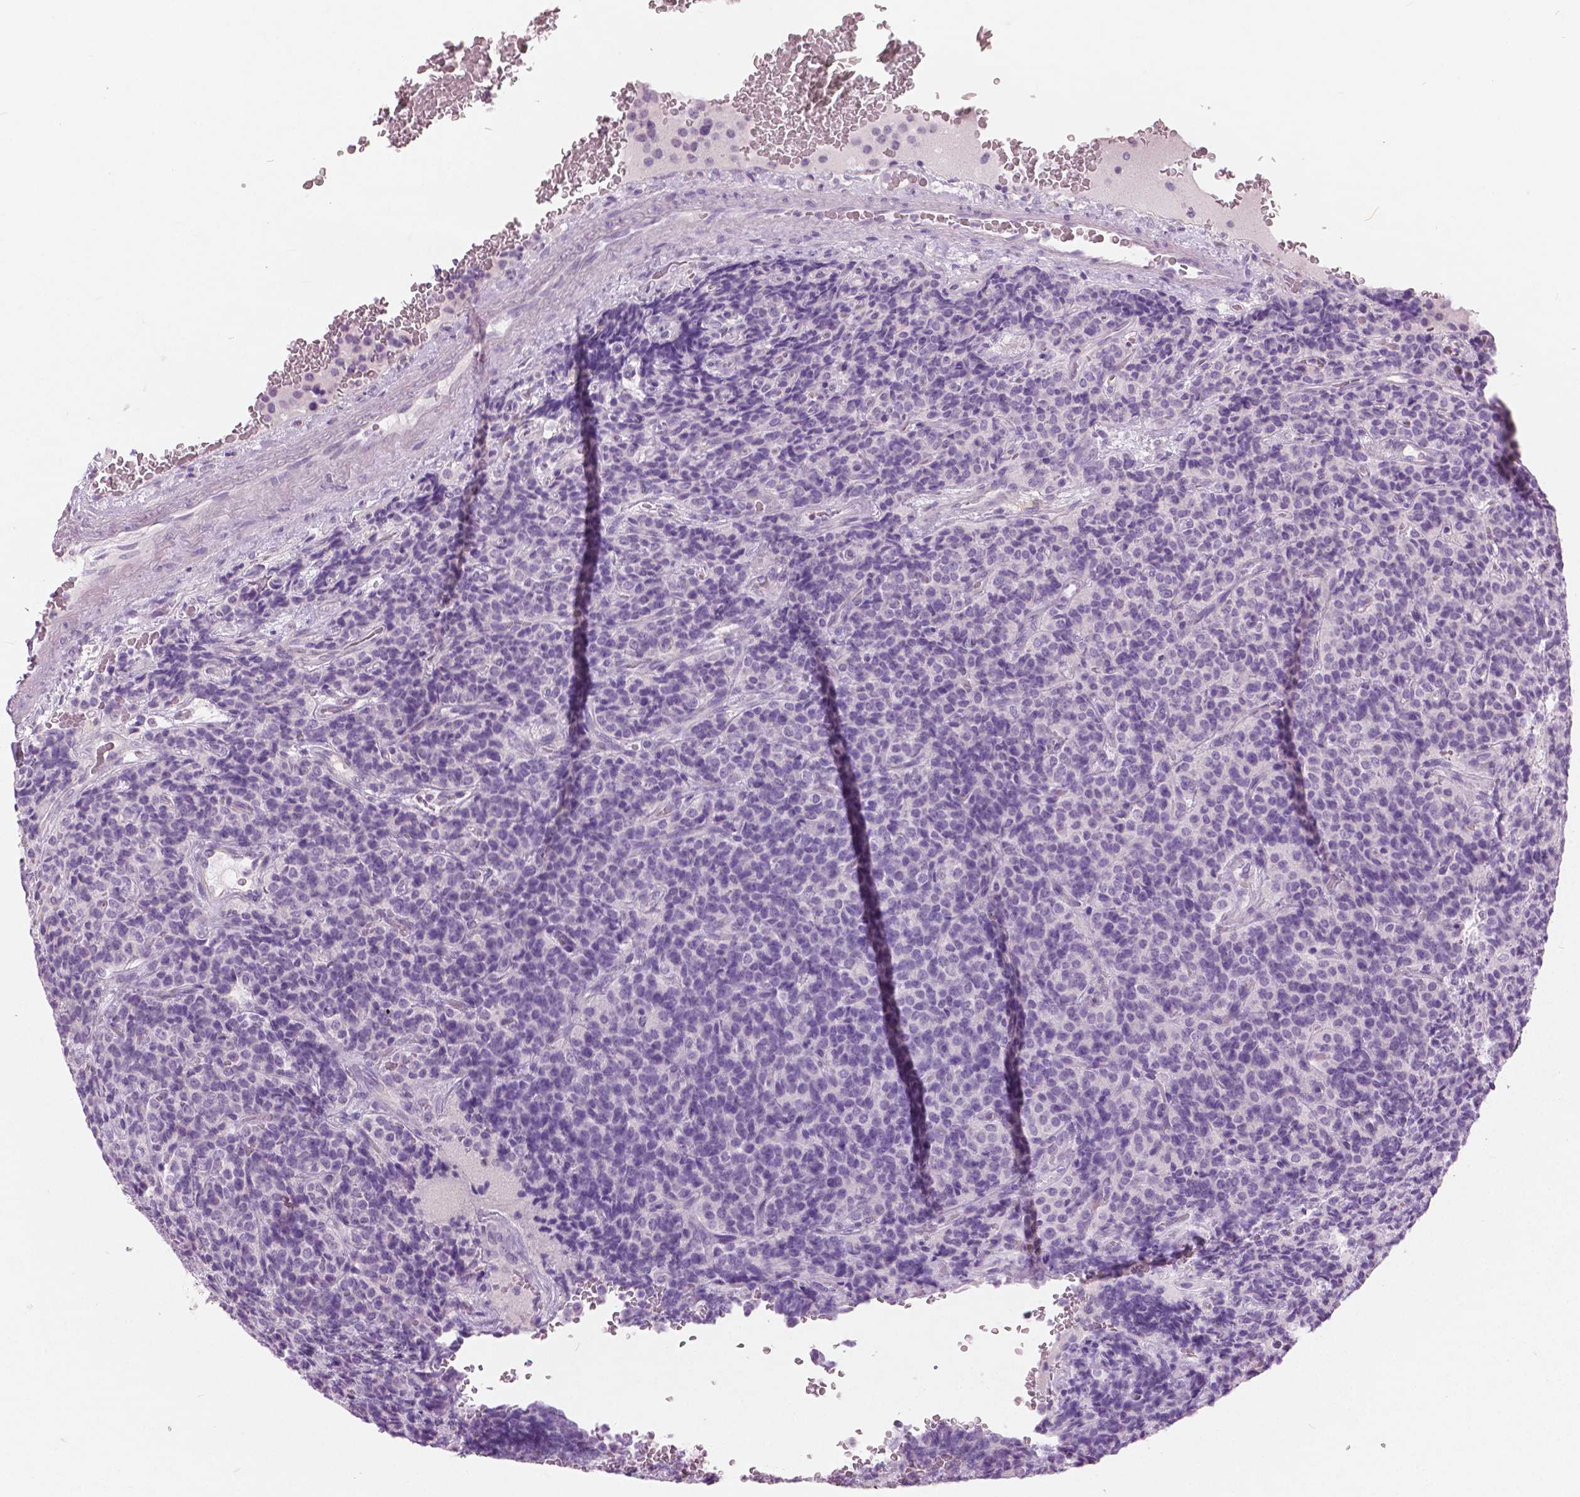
{"staining": {"intensity": "negative", "quantity": "none", "location": "none"}, "tissue": "carcinoid", "cell_type": "Tumor cells", "image_type": "cancer", "snomed": [{"axis": "morphology", "description": "Carcinoid, malignant, NOS"}, {"axis": "topography", "description": "Pancreas"}], "caption": "This micrograph is of carcinoid stained with immunohistochemistry (IHC) to label a protein in brown with the nuclei are counter-stained blue. There is no positivity in tumor cells. The staining is performed using DAB (3,3'-diaminobenzidine) brown chromogen with nuclei counter-stained in using hematoxylin.", "gene": "GALM", "patient": {"sex": "male", "age": 36}}